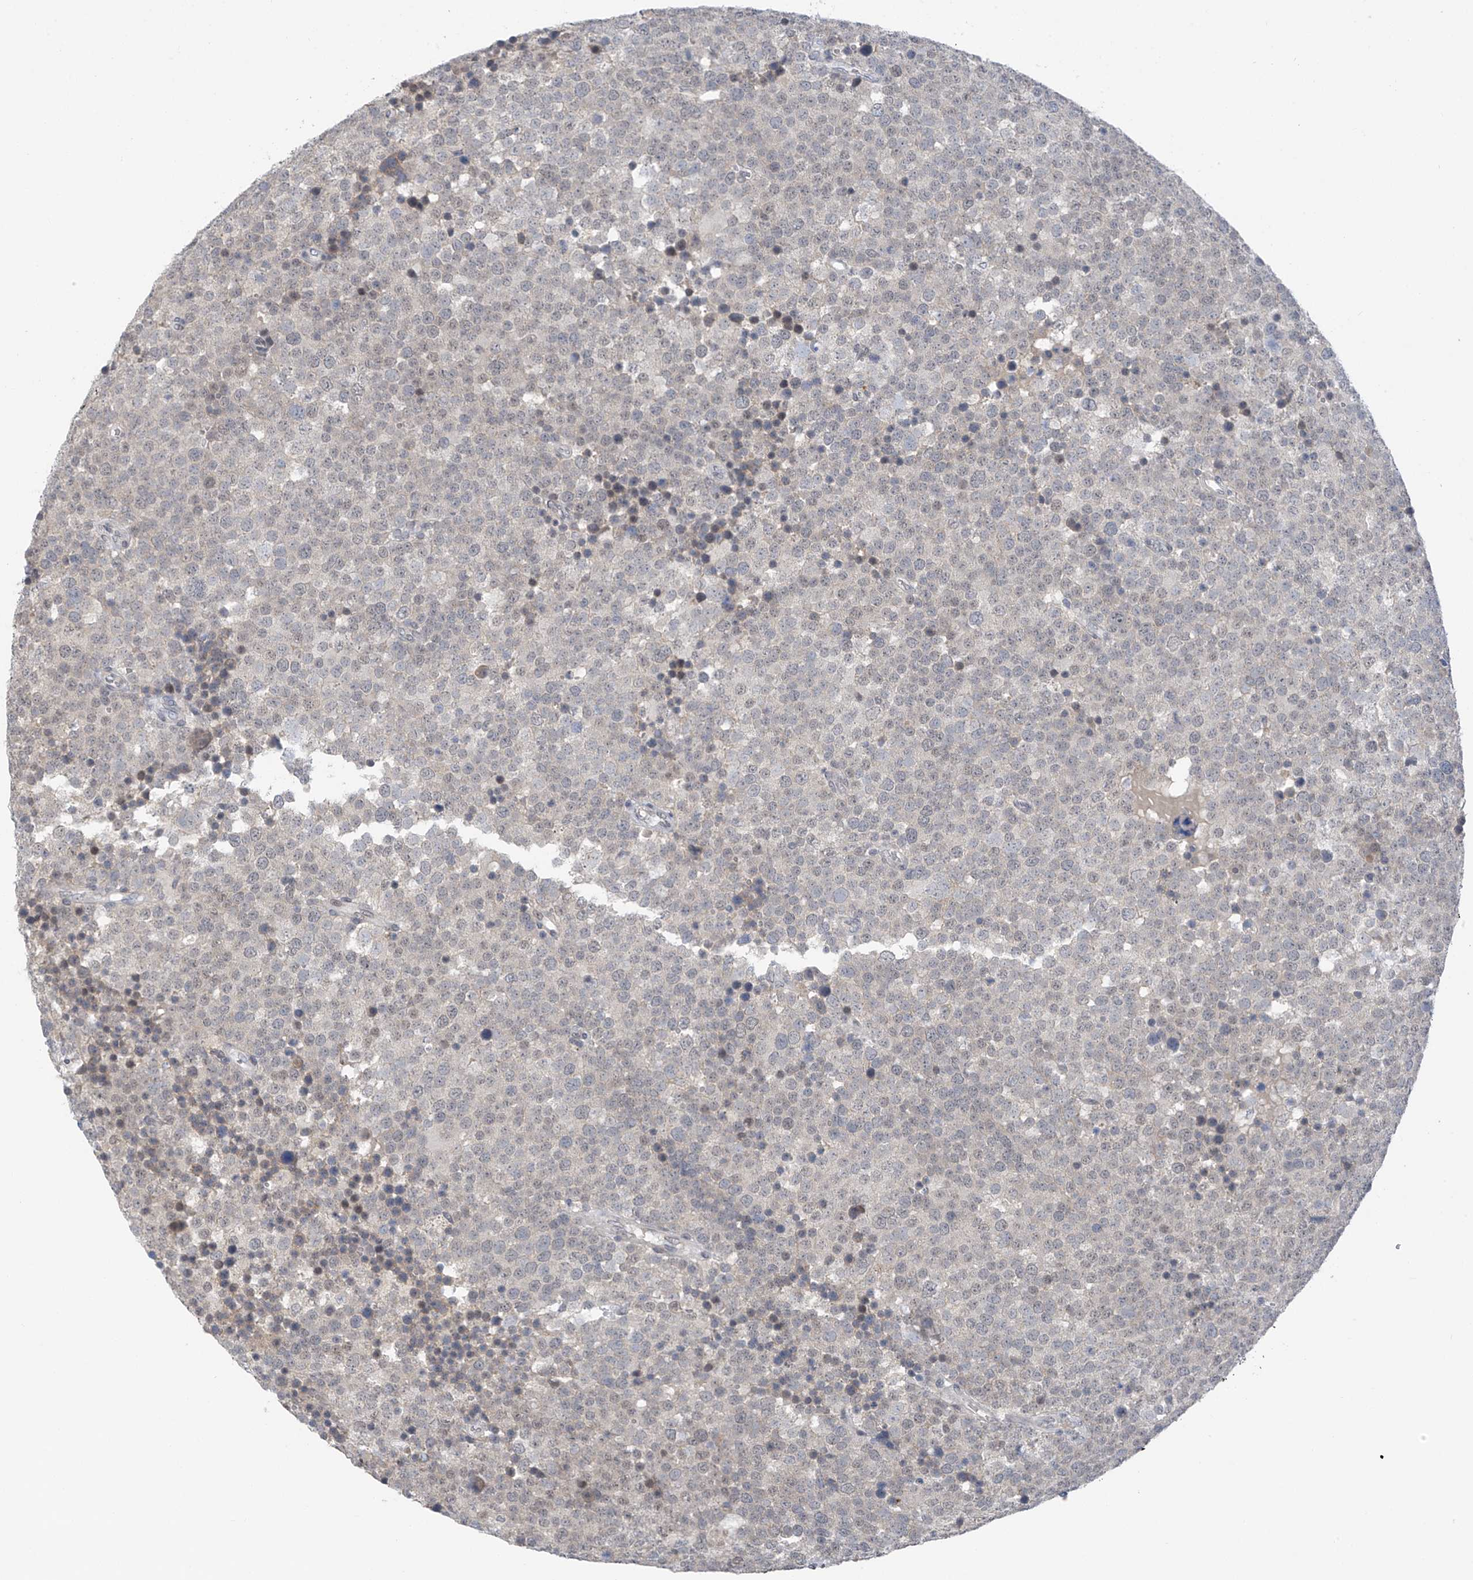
{"staining": {"intensity": "negative", "quantity": "none", "location": "none"}, "tissue": "testis cancer", "cell_type": "Tumor cells", "image_type": "cancer", "snomed": [{"axis": "morphology", "description": "Seminoma, NOS"}, {"axis": "topography", "description": "Testis"}], "caption": "Immunohistochemistry histopathology image of human testis seminoma stained for a protein (brown), which demonstrates no positivity in tumor cells. The staining was performed using DAB to visualize the protein expression in brown, while the nuclei were stained in blue with hematoxylin (Magnification: 20x).", "gene": "CYP4V2", "patient": {"sex": "male", "age": 71}}